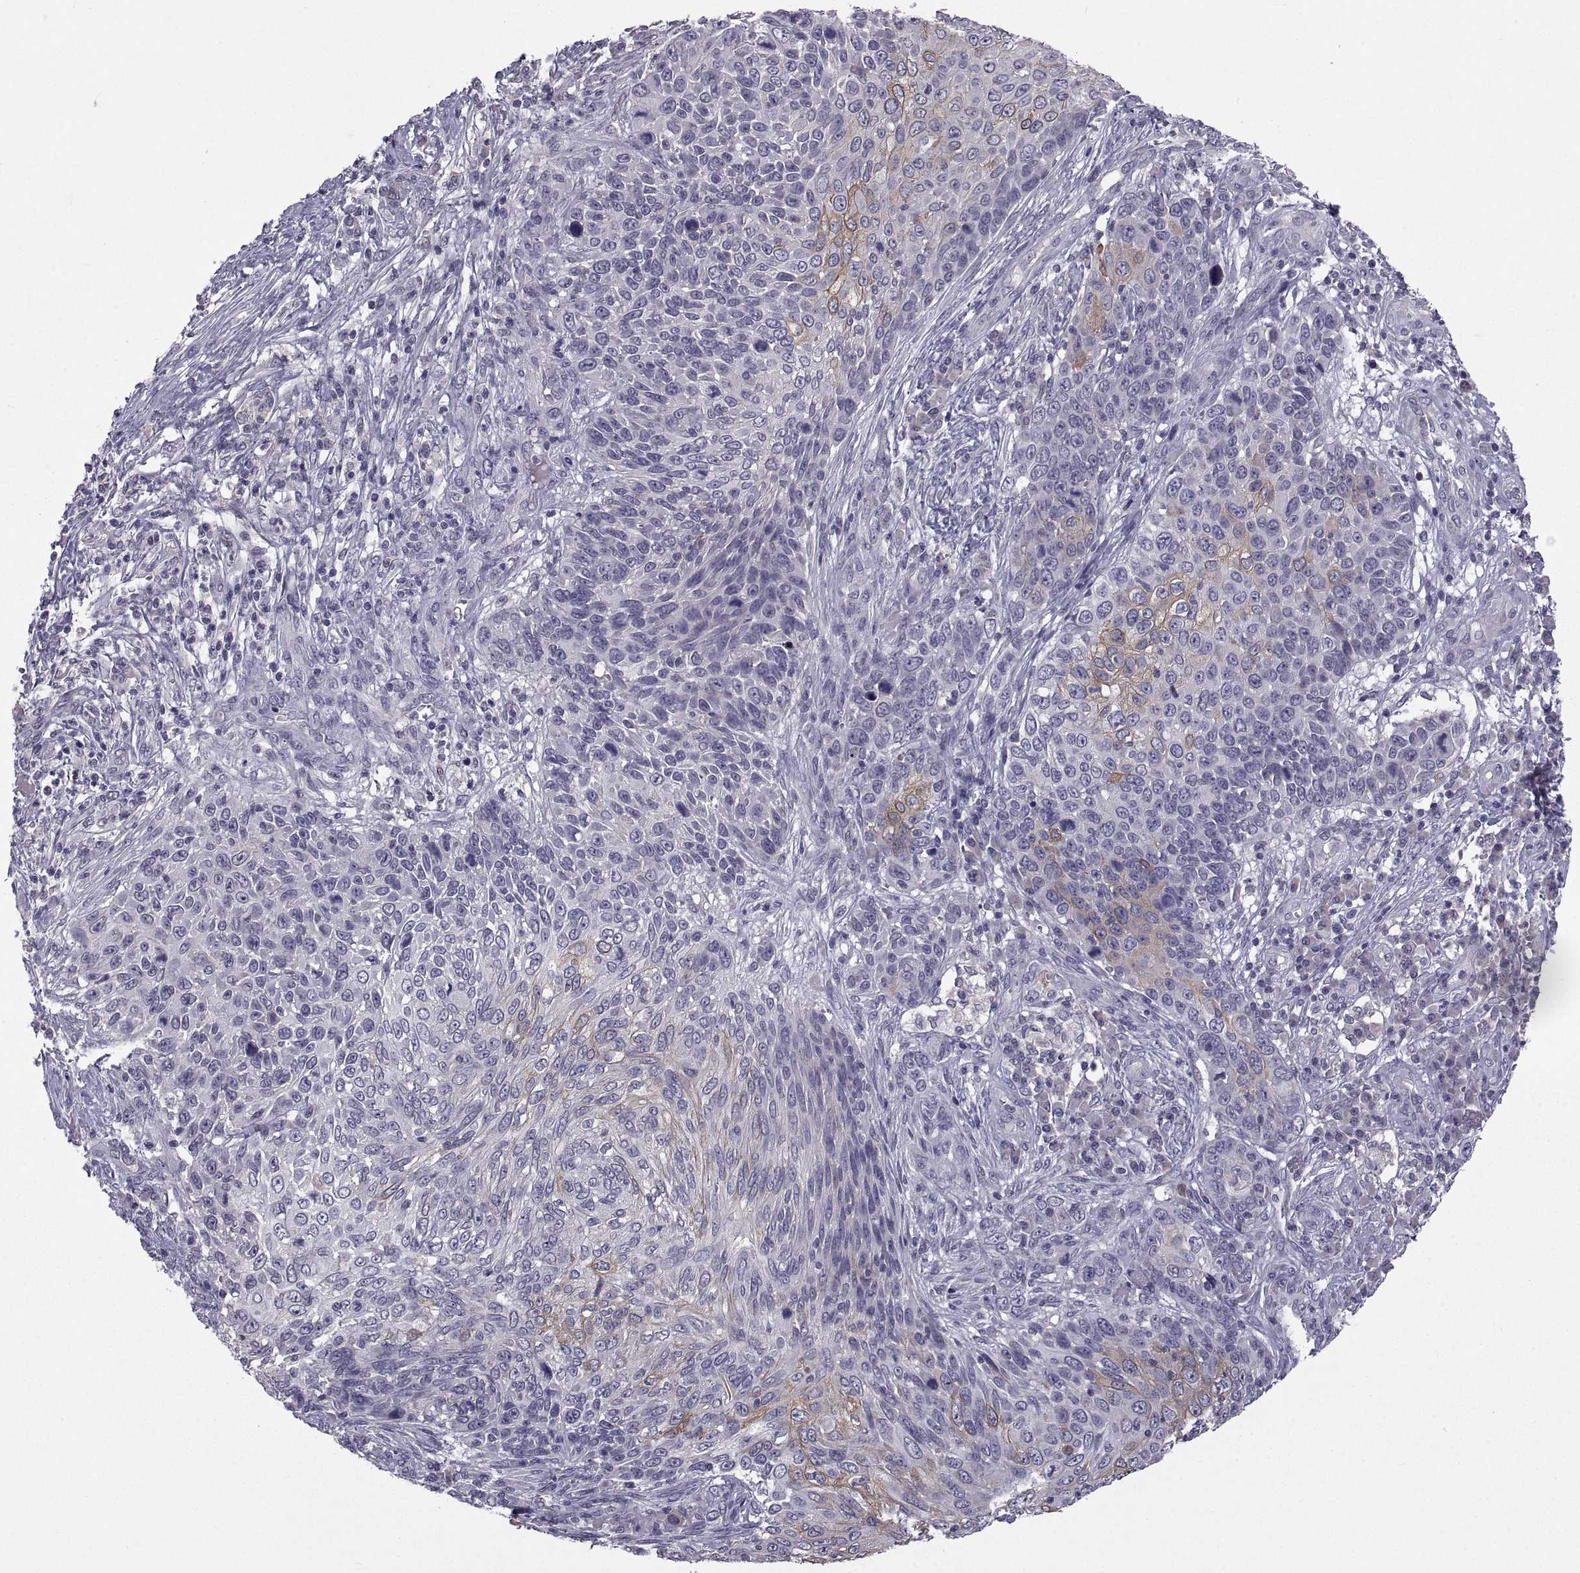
{"staining": {"intensity": "moderate", "quantity": "<25%", "location": "cytoplasmic/membranous"}, "tissue": "skin cancer", "cell_type": "Tumor cells", "image_type": "cancer", "snomed": [{"axis": "morphology", "description": "Squamous cell carcinoma, NOS"}, {"axis": "topography", "description": "Skin"}], "caption": "Immunohistochemistry photomicrograph of human skin cancer stained for a protein (brown), which displays low levels of moderate cytoplasmic/membranous staining in about <25% of tumor cells.", "gene": "NPTX2", "patient": {"sex": "male", "age": 92}}